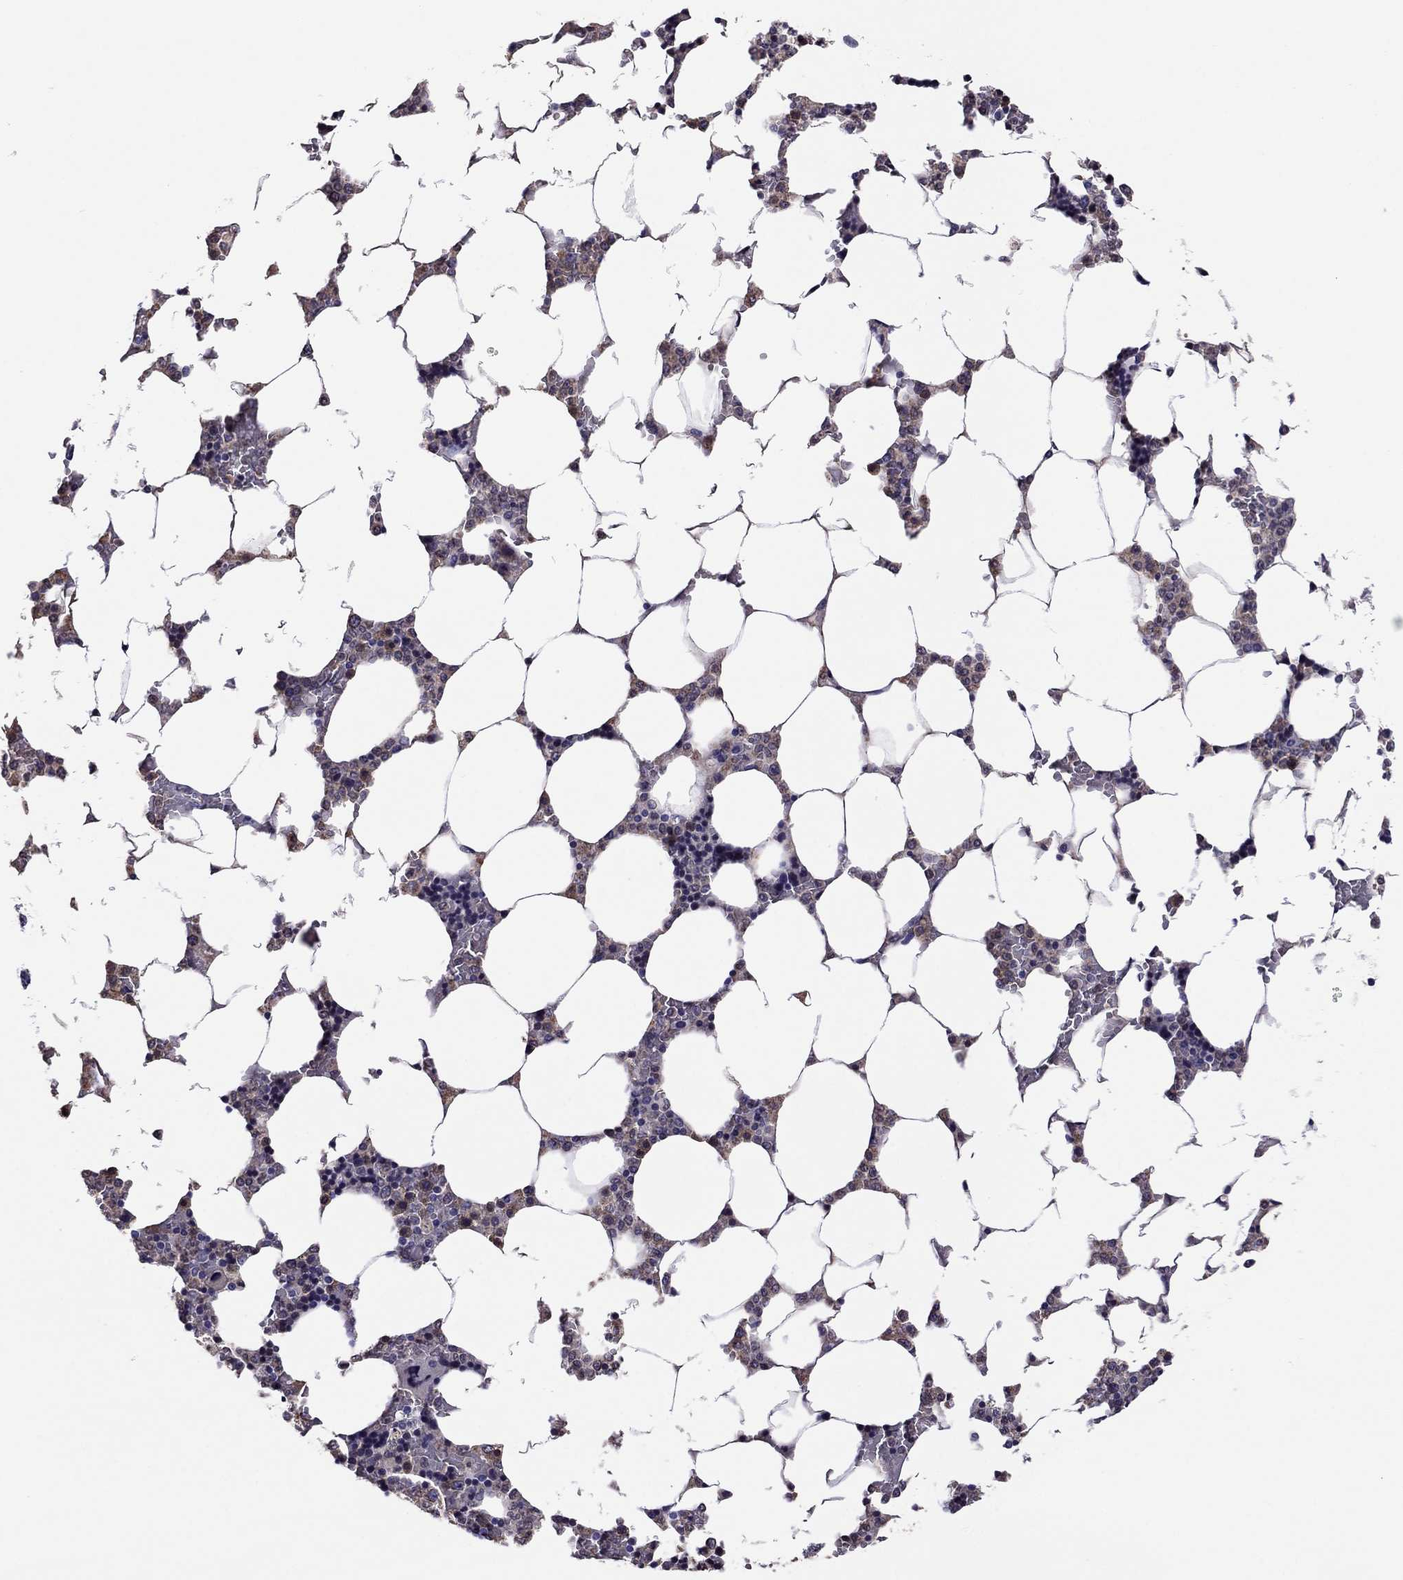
{"staining": {"intensity": "weak", "quantity": "<25%", "location": "cytoplasmic/membranous"}, "tissue": "bone marrow", "cell_type": "Hematopoietic cells", "image_type": "normal", "snomed": [{"axis": "morphology", "description": "Normal tissue, NOS"}, {"axis": "topography", "description": "Bone marrow"}], "caption": "This micrograph is of normal bone marrow stained with immunohistochemistry (IHC) to label a protein in brown with the nuclei are counter-stained blue. There is no positivity in hematopoietic cells.", "gene": "SCG2", "patient": {"sex": "male", "age": 63}}